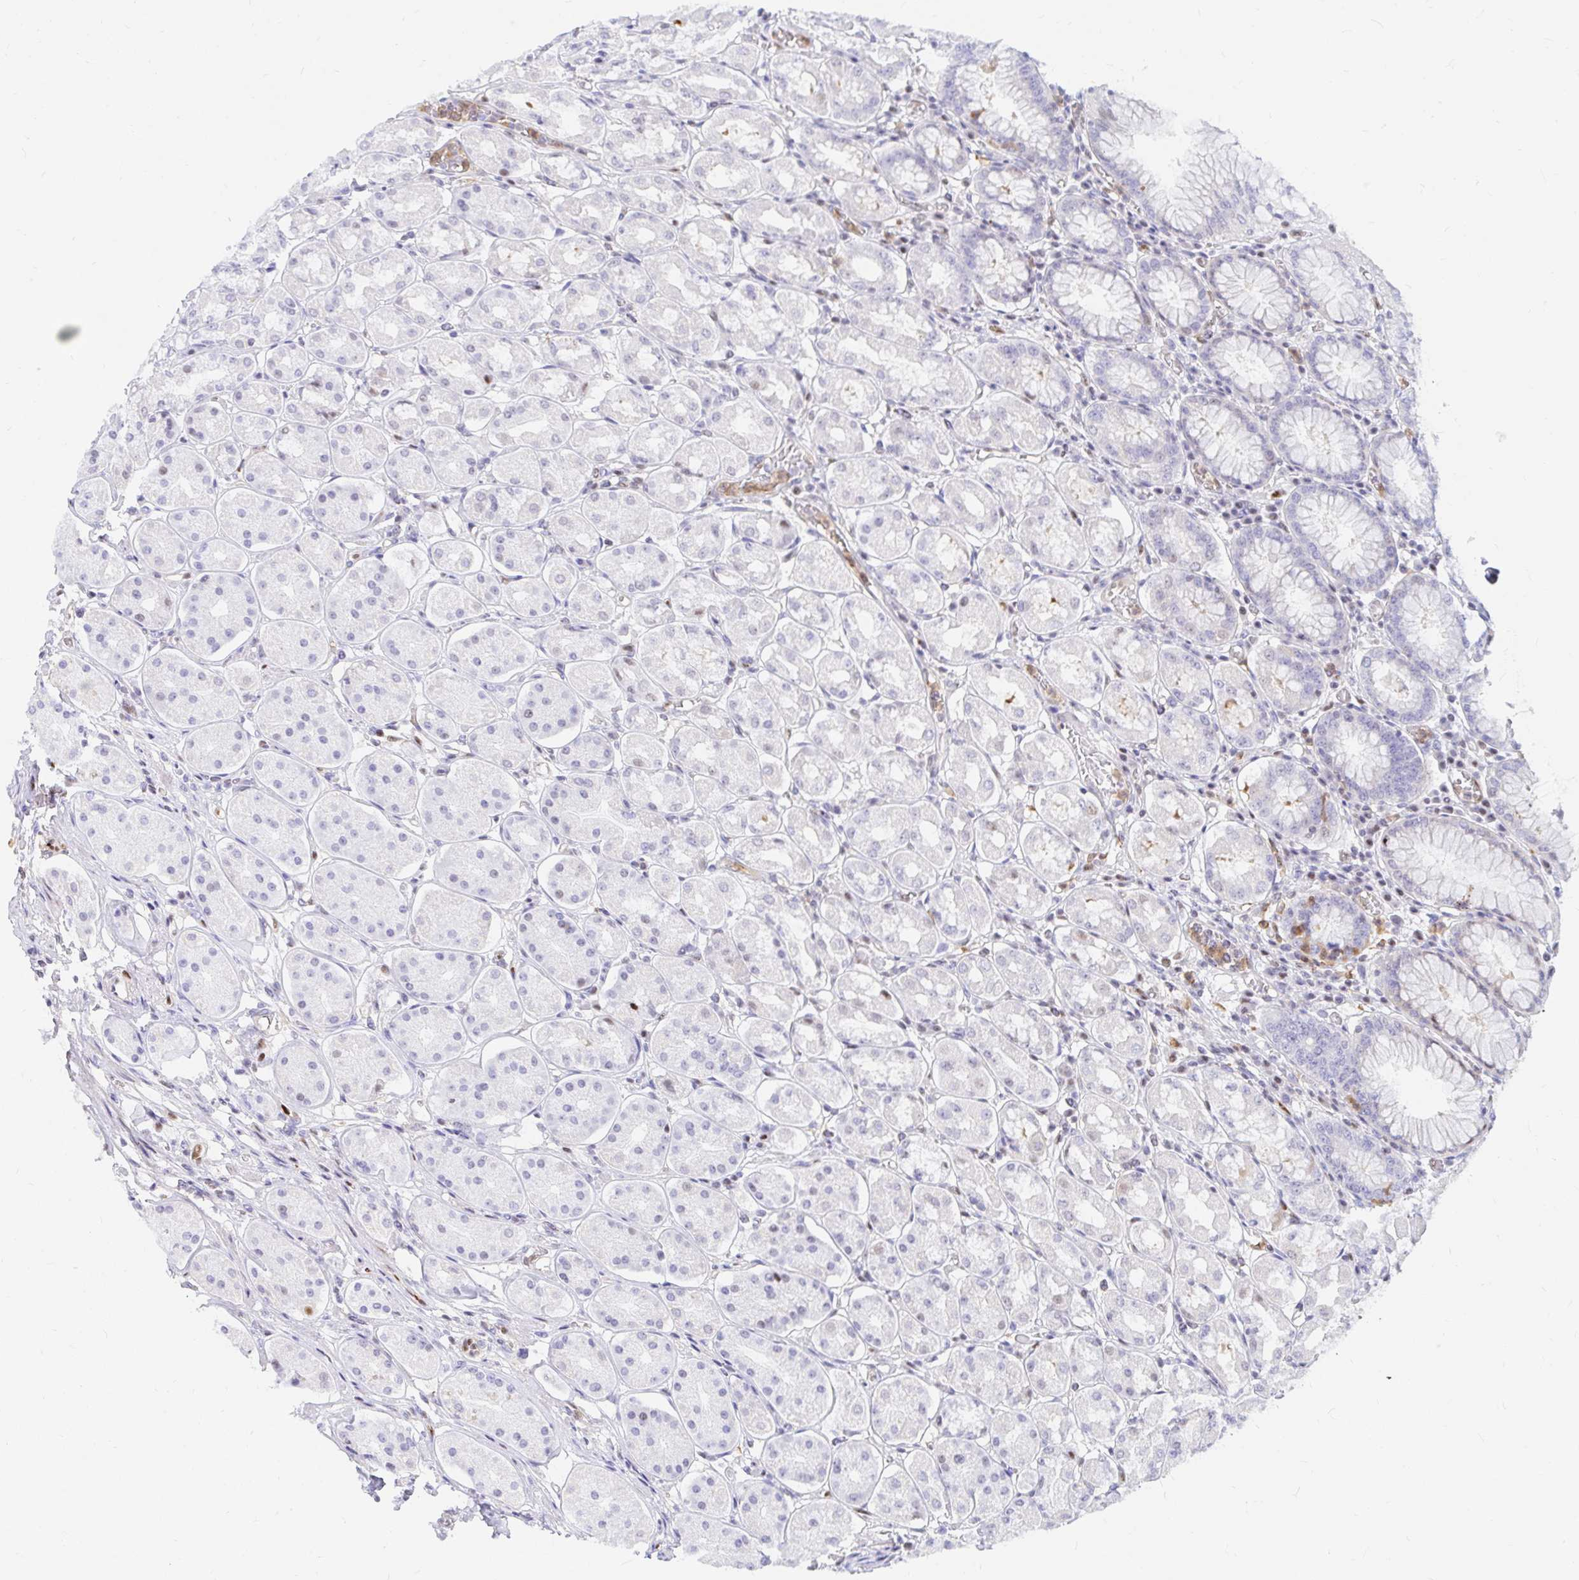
{"staining": {"intensity": "weak", "quantity": "<25%", "location": "nuclear"}, "tissue": "stomach", "cell_type": "Glandular cells", "image_type": "normal", "snomed": [{"axis": "morphology", "description": "Normal tissue, NOS"}, {"axis": "topography", "description": "Stomach"}, {"axis": "topography", "description": "Stomach, lower"}], "caption": "Stomach was stained to show a protein in brown. There is no significant staining in glandular cells. Brightfield microscopy of immunohistochemistry stained with DAB (3,3'-diaminobenzidine) (brown) and hematoxylin (blue), captured at high magnification.", "gene": "HINFP", "patient": {"sex": "female", "age": 56}}